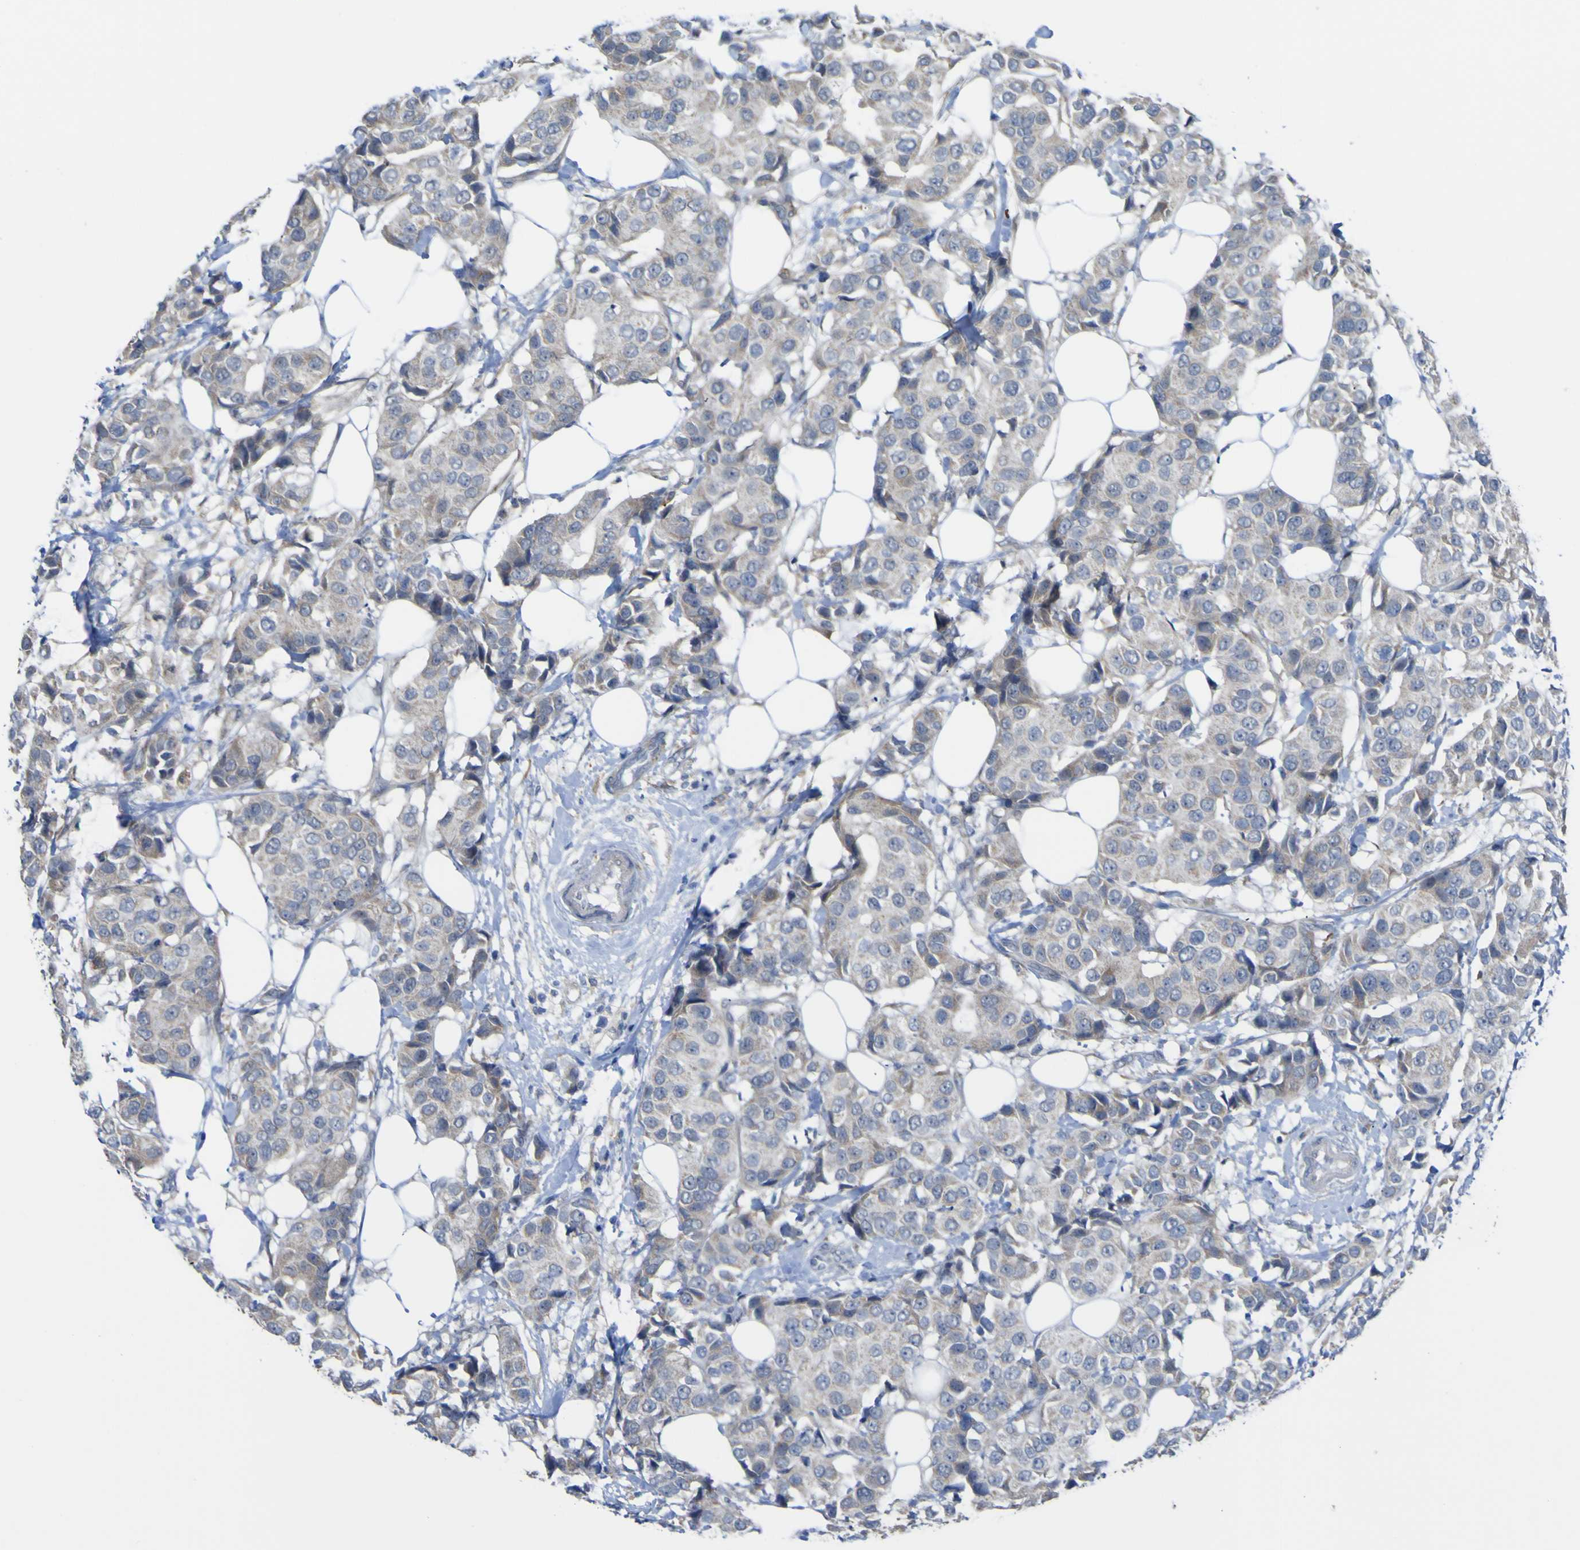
{"staining": {"intensity": "negative", "quantity": "none", "location": "none"}, "tissue": "breast cancer", "cell_type": "Tumor cells", "image_type": "cancer", "snomed": [{"axis": "morphology", "description": "Normal tissue, NOS"}, {"axis": "morphology", "description": "Duct carcinoma"}, {"axis": "topography", "description": "Breast"}], "caption": "An image of human intraductal carcinoma (breast) is negative for staining in tumor cells.", "gene": "TNFRSF11A", "patient": {"sex": "female", "age": 39}}